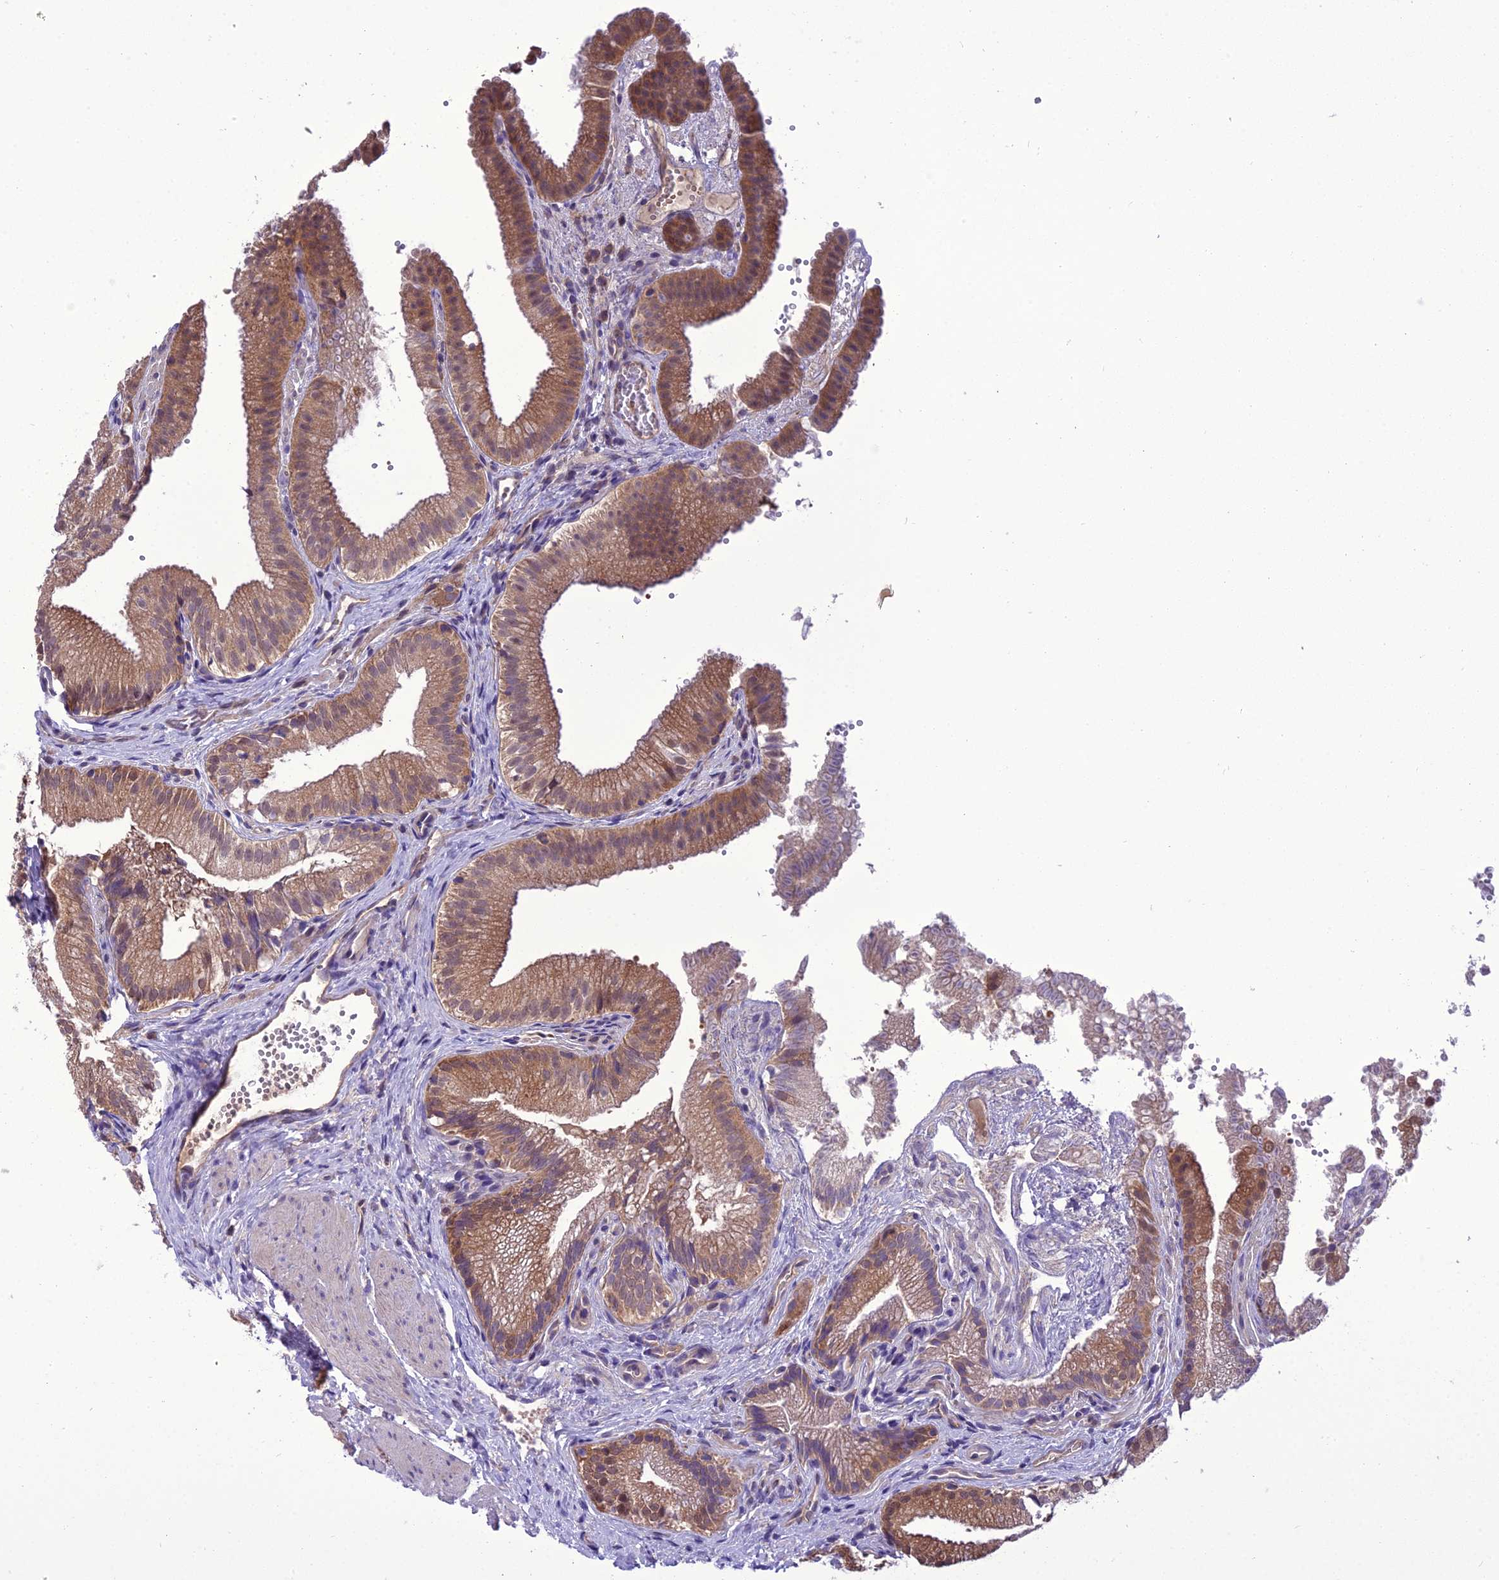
{"staining": {"intensity": "moderate", "quantity": ">75%", "location": "cytoplasmic/membranous"}, "tissue": "gallbladder", "cell_type": "Glandular cells", "image_type": "normal", "snomed": [{"axis": "morphology", "description": "Normal tissue, NOS"}, {"axis": "topography", "description": "Gallbladder"}], "caption": "Gallbladder was stained to show a protein in brown. There is medium levels of moderate cytoplasmic/membranous expression in approximately >75% of glandular cells. (brown staining indicates protein expression, while blue staining denotes nuclei).", "gene": "BORCS6", "patient": {"sex": "female", "age": 30}}